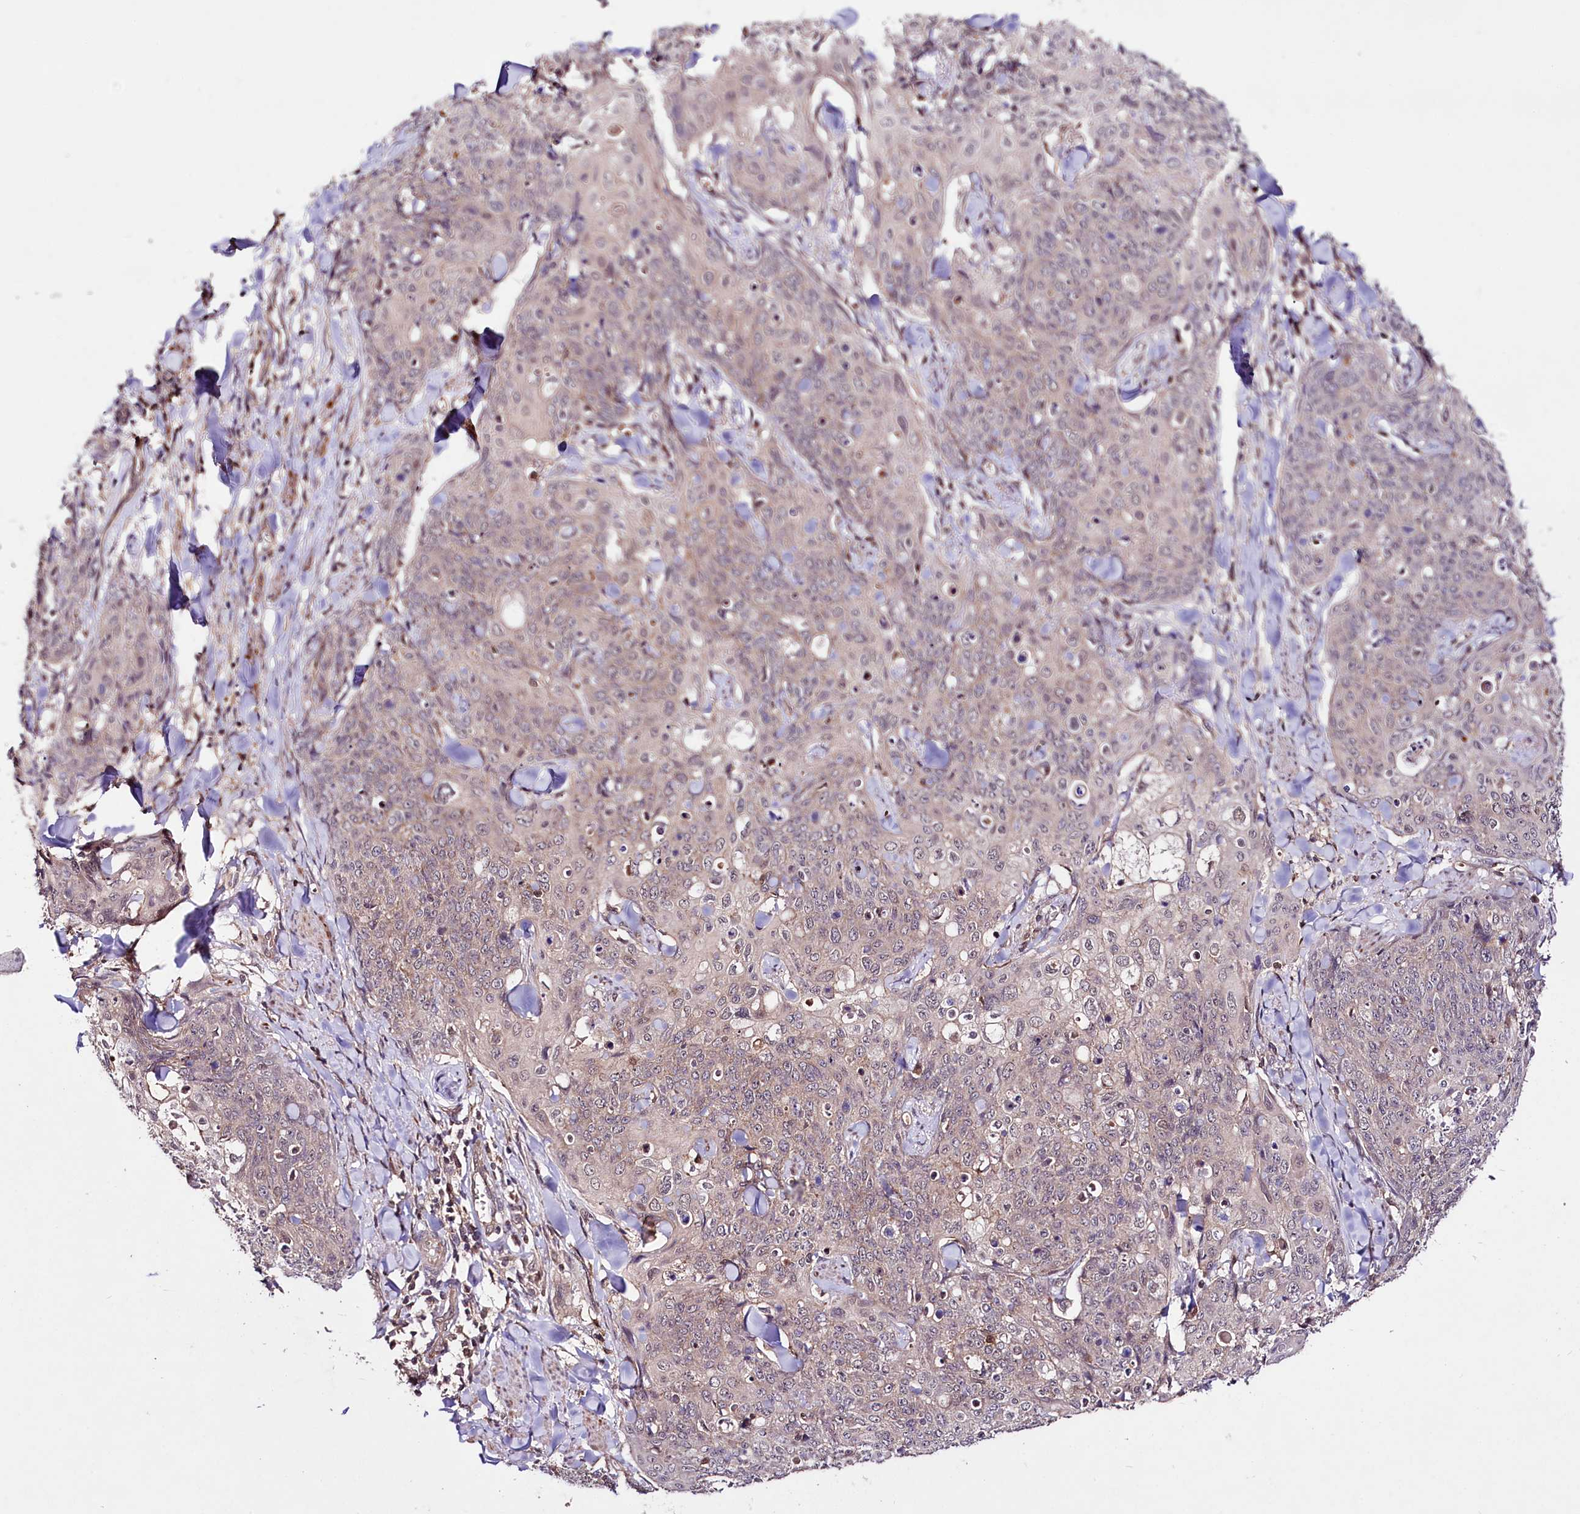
{"staining": {"intensity": "negative", "quantity": "none", "location": "none"}, "tissue": "skin cancer", "cell_type": "Tumor cells", "image_type": "cancer", "snomed": [{"axis": "morphology", "description": "Squamous cell carcinoma, NOS"}, {"axis": "topography", "description": "Skin"}, {"axis": "topography", "description": "Vulva"}], "caption": "Squamous cell carcinoma (skin) was stained to show a protein in brown. There is no significant staining in tumor cells.", "gene": "TAFAZZIN", "patient": {"sex": "female", "age": 85}}